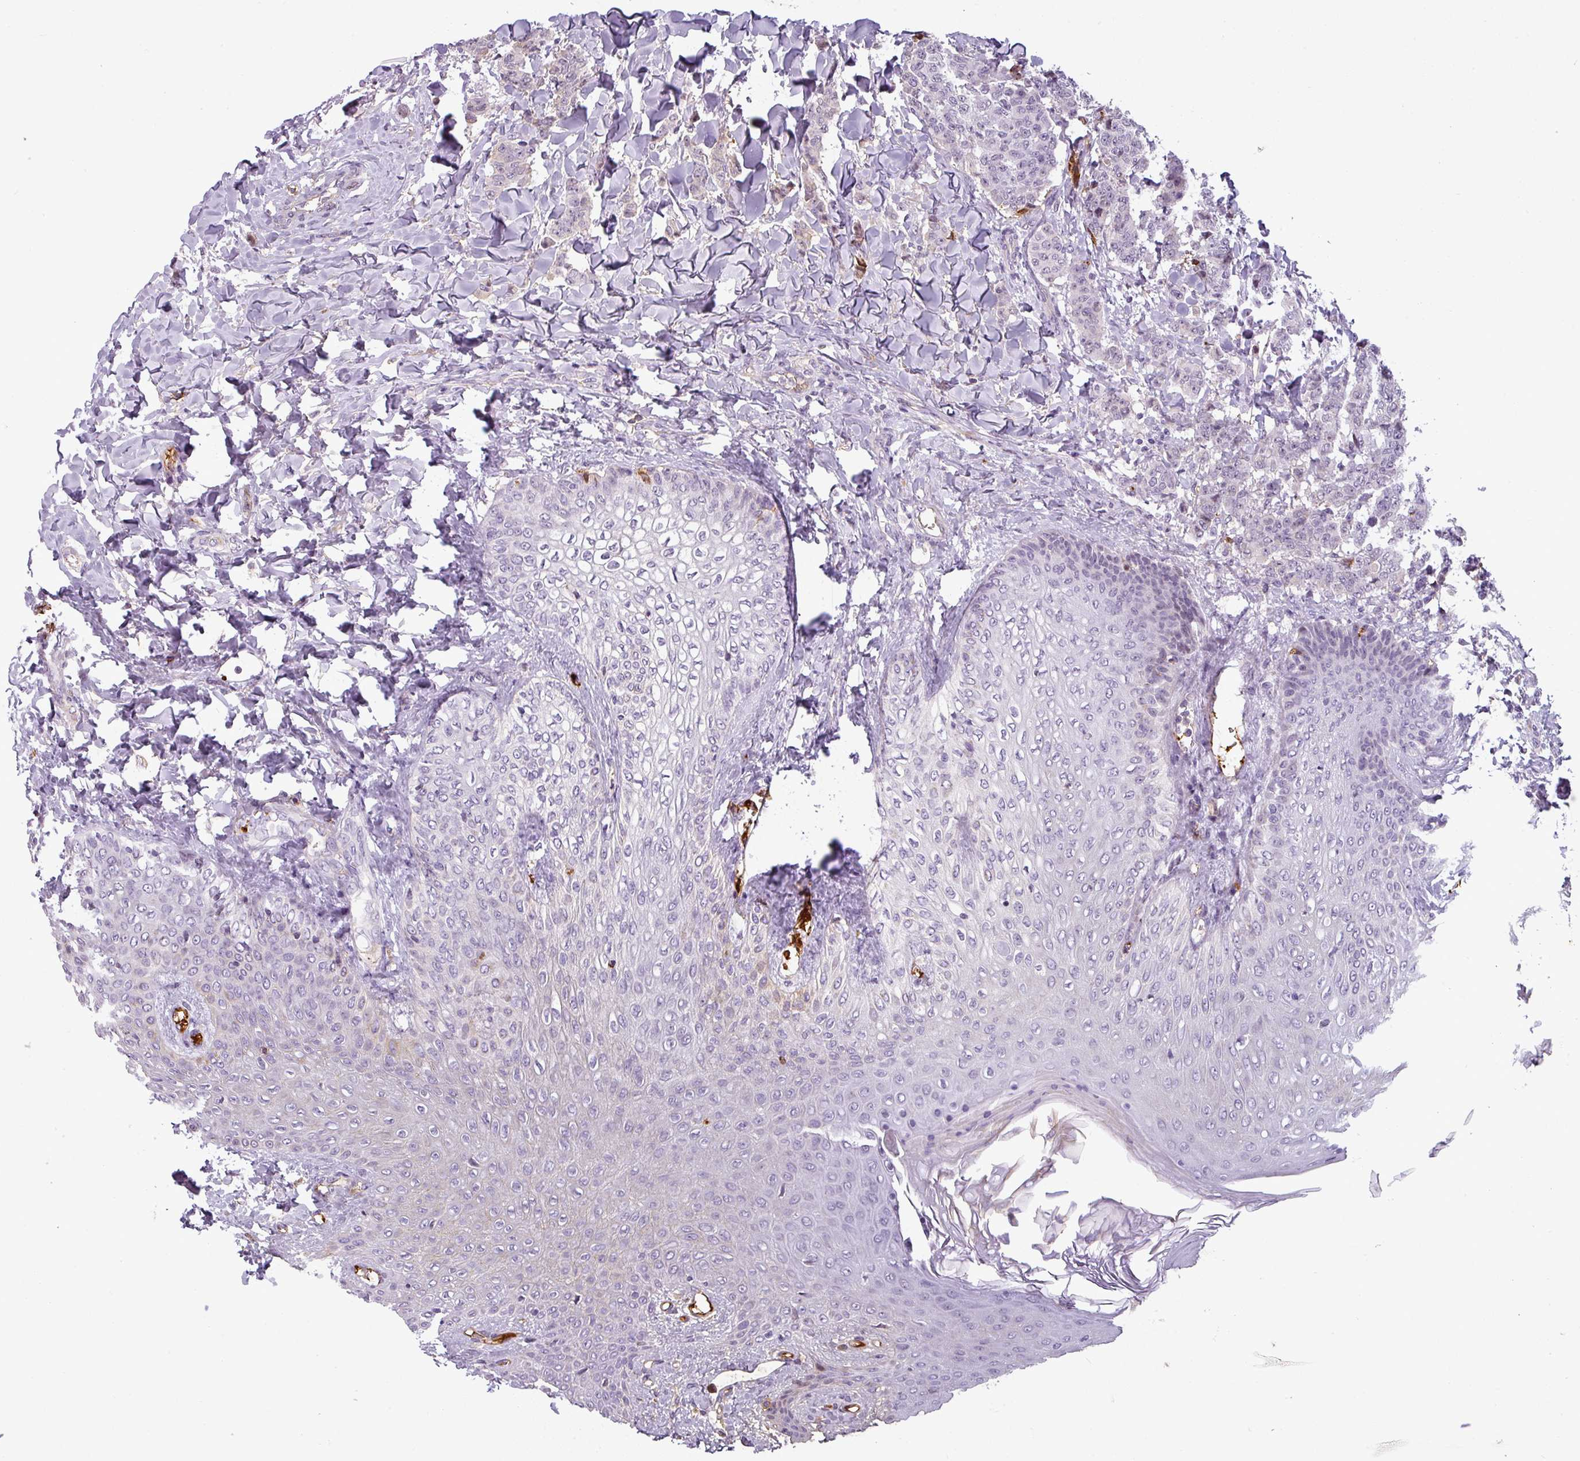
{"staining": {"intensity": "negative", "quantity": "none", "location": "none"}, "tissue": "breast cancer", "cell_type": "Tumor cells", "image_type": "cancer", "snomed": [{"axis": "morphology", "description": "Duct carcinoma"}, {"axis": "topography", "description": "Breast"}], "caption": "Tumor cells are negative for brown protein staining in infiltrating ductal carcinoma (breast). The staining was performed using DAB to visualize the protein expression in brown, while the nuclei were stained in blue with hematoxylin (Magnification: 20x).", "gene": "APOC1", "patient": {"sex": "female", "age": 40}}